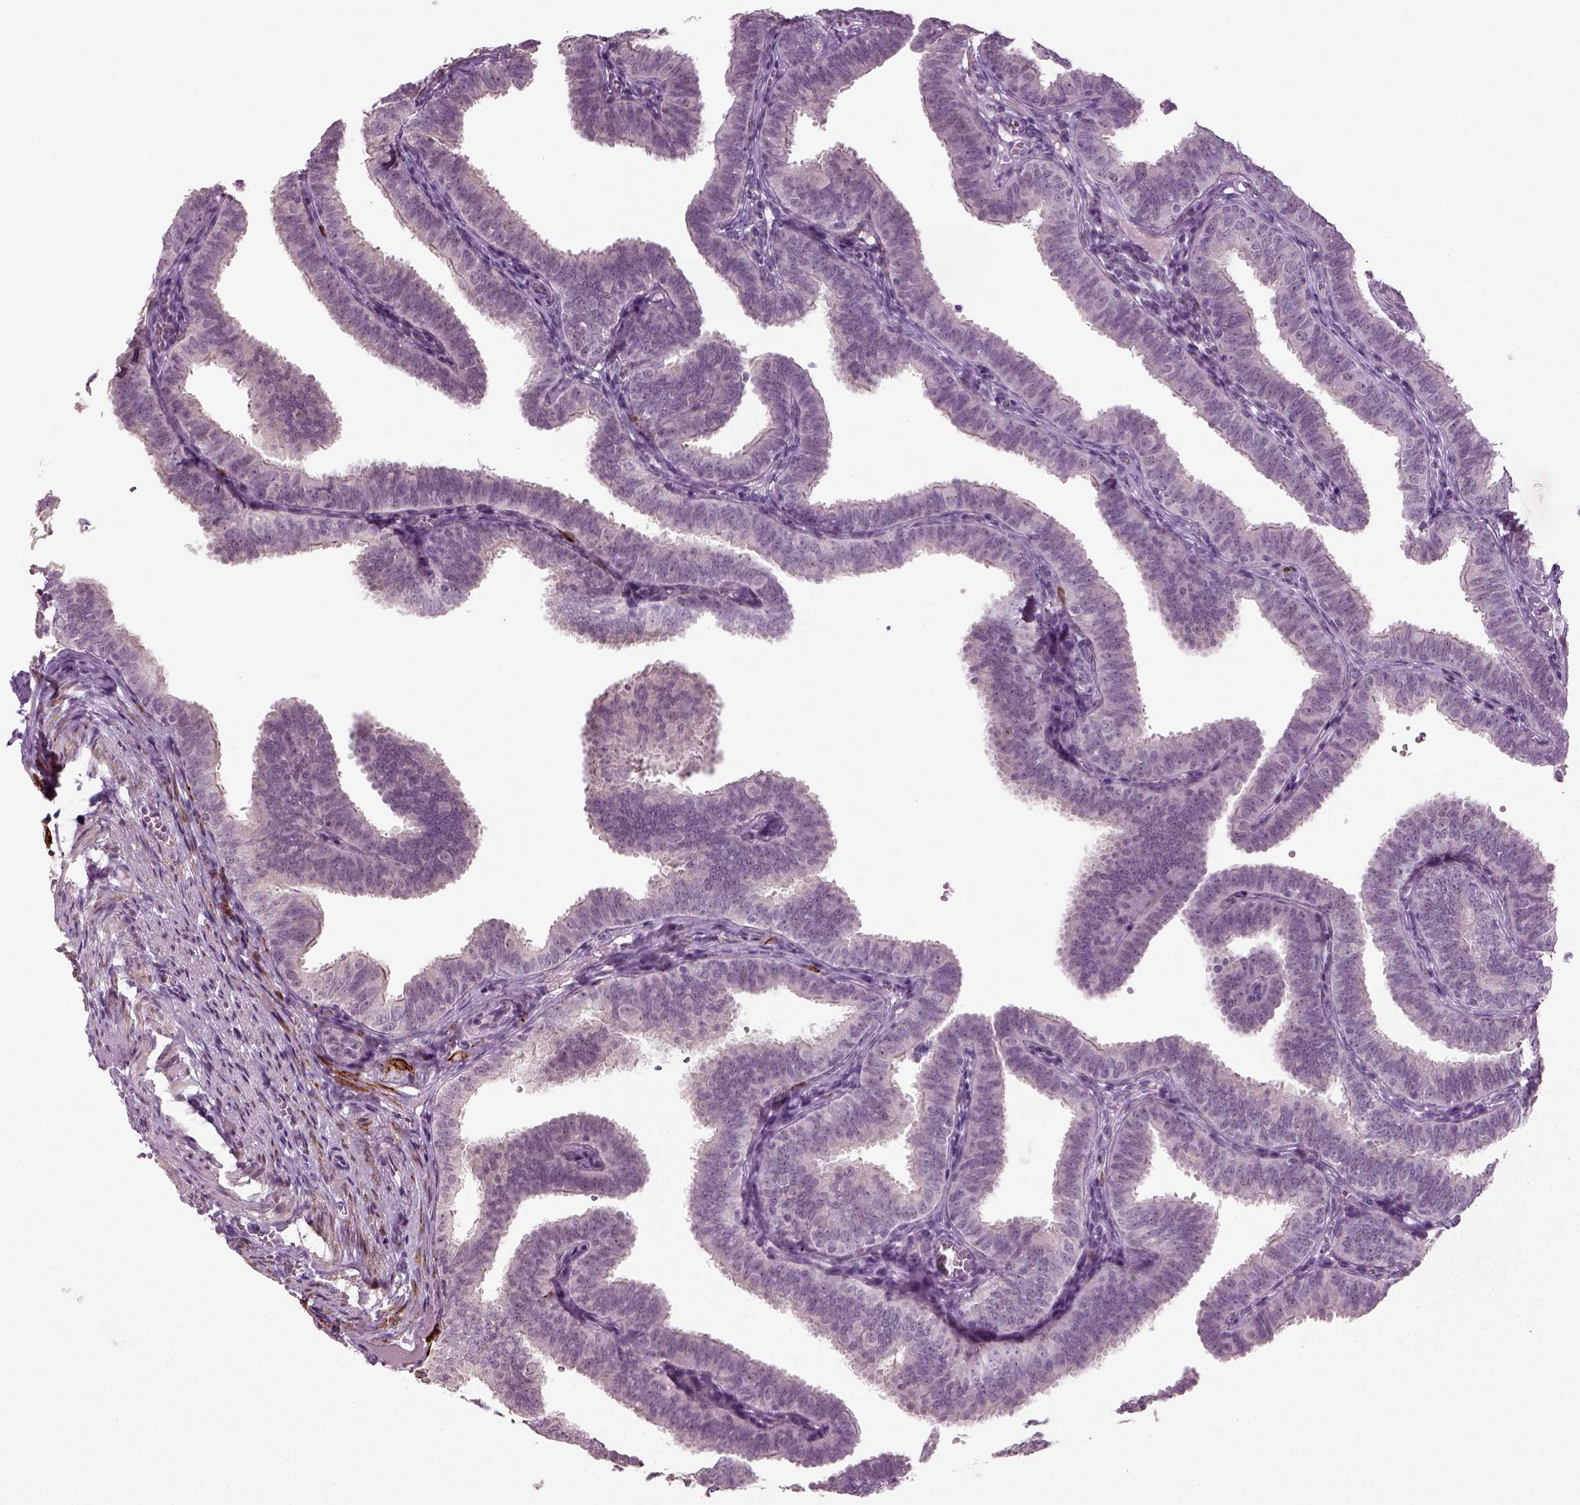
{"staining": {"intensity": "negative", "quantity": "none", "location": "none"}, "tissue": "fallopian tube", "cell_type": "Glandular cells", "image_type": "normal", "snomed": [{"axis": "morphology", "description": "Normal tissue, NOS"}, {"axis": "topography", "description": "Fallopian tube"}], "caption": "Immunohistochemical staining of normal fallopian tube shows no significant staining in glandular cells.", "gene": "SYNGAP1", "patient": {"sex": "female", "age": 25}}